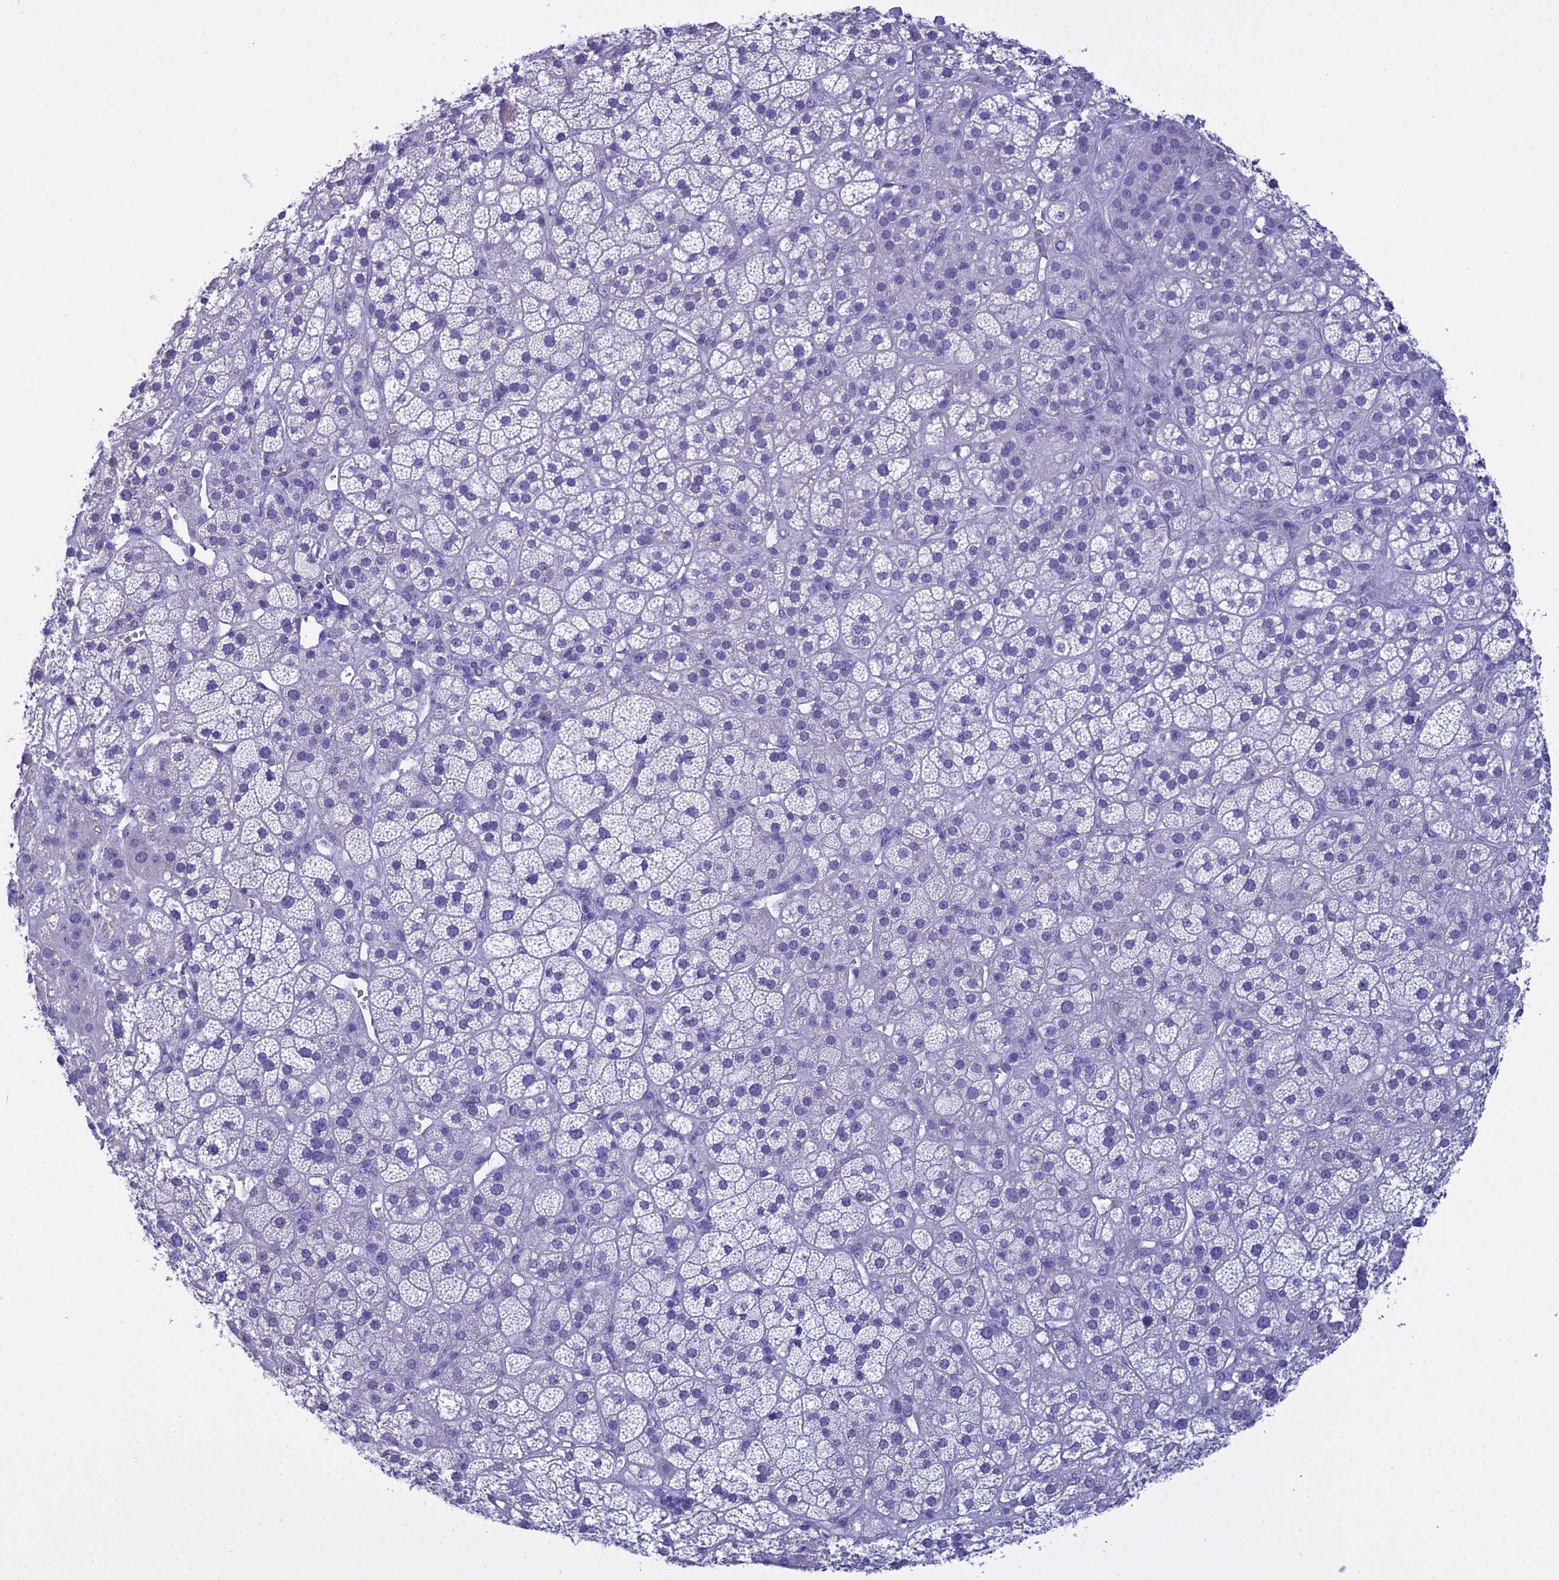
{"staining": {"intensity": "negative", "quantity": "none", "location": "none"}, "tissue": "adrenal gland", "cell_type": "Glandular cells", "image_type": "normal", "snomed": [{"axis": "morphology", "description": "Normal tissue, NOS"}, {"axis": "topography", "description": "Adrenal gland"}], "caption": "The photomicrograph displays no staining of glandular cells in normal adrenal gland. (Stains: DAB immunohistochemistry with hematoxylin counter stain, Microscopy: brightfield microscopy at high magnification).", "gene": "MAP6", "patient": {"sex": "female", "age": 70}}